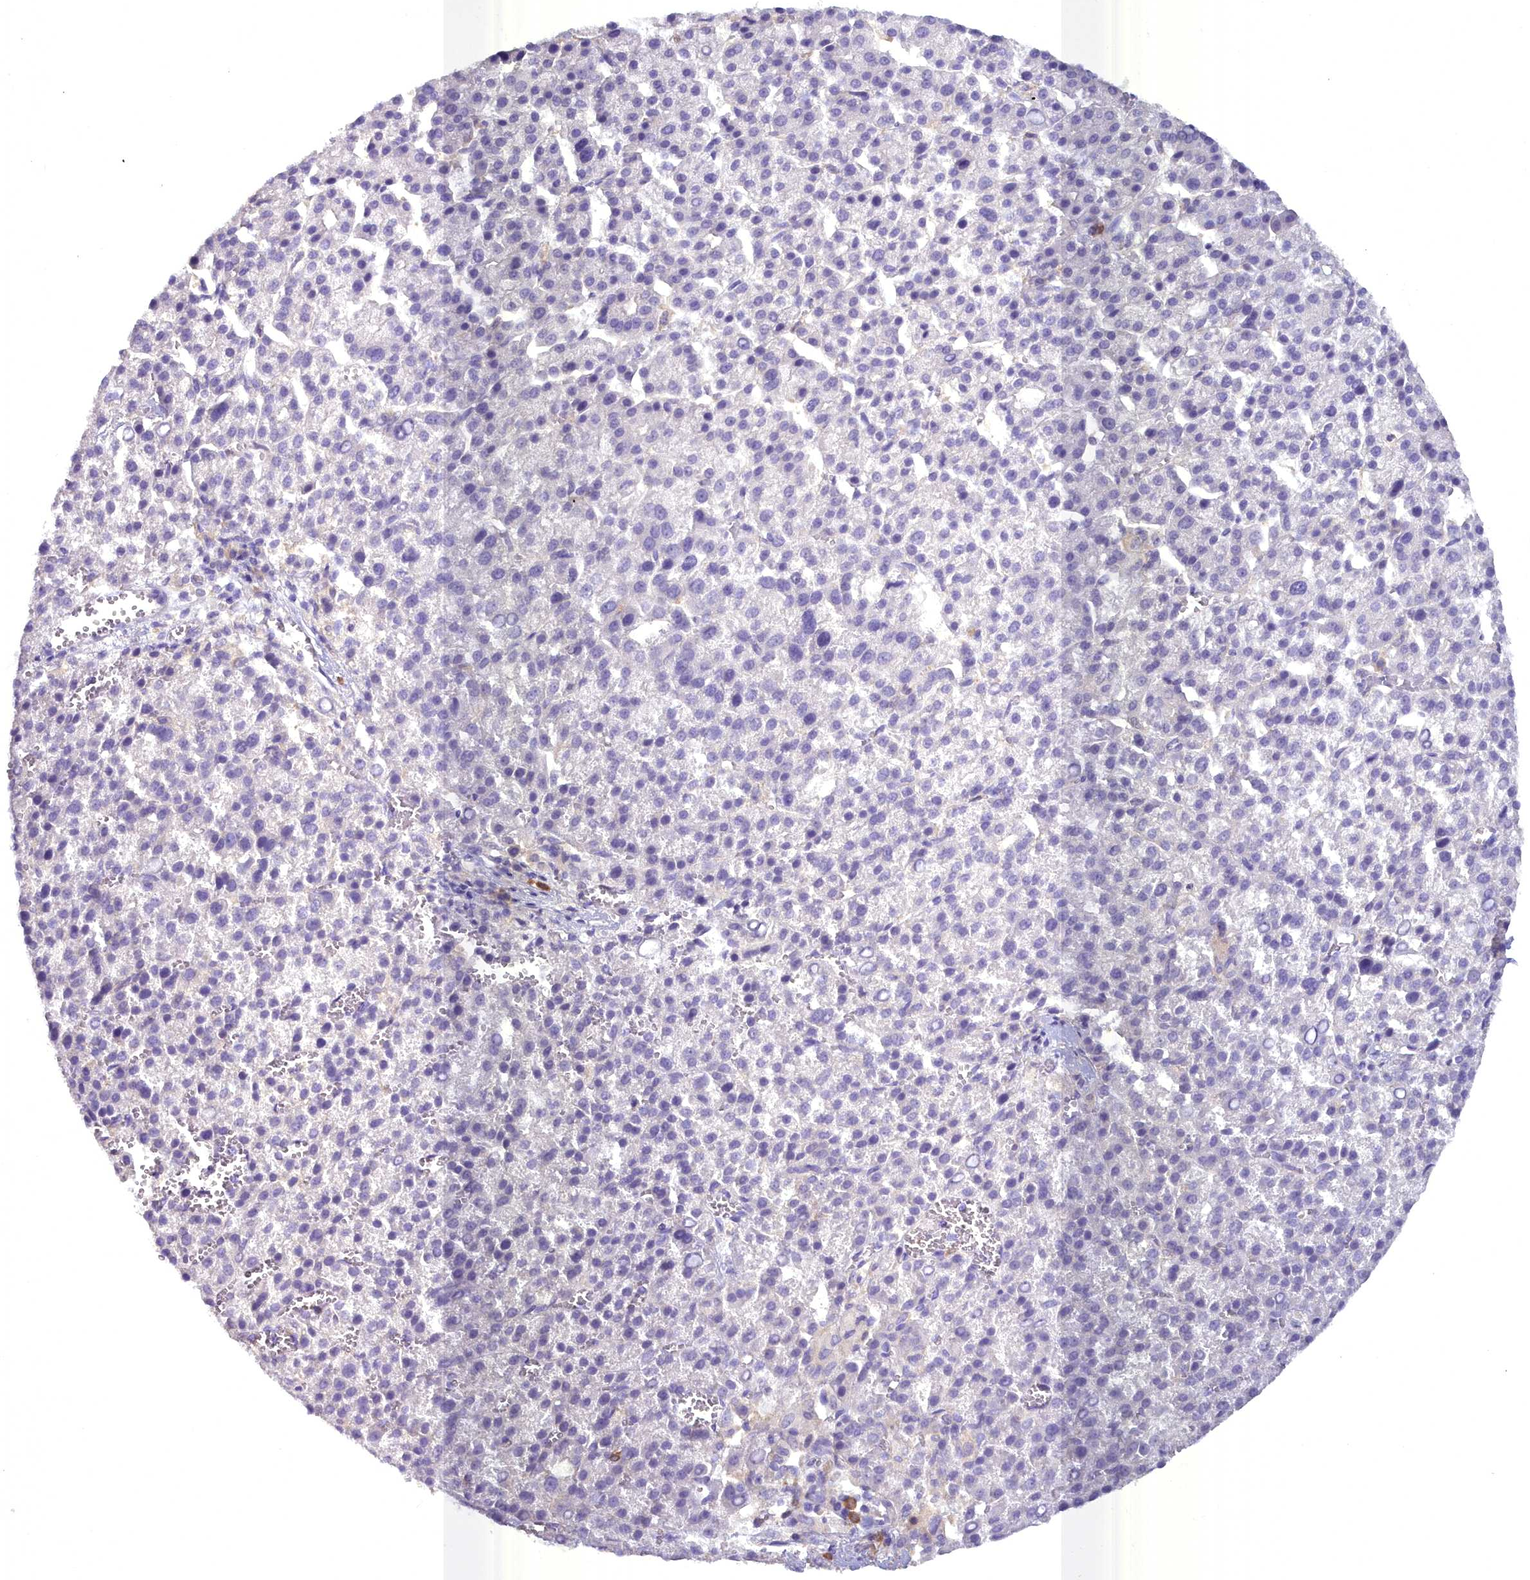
{"staining": {"intensity": "negative", "quantity": "none", "location": "none"}, "tissue": "liver cancer", "cell_type": "Tumor cells", "image_type": "cancer", "snomed": [{"axis": "morphology", "description": "Carcinoma, Hepatocellular, NOS"}, {"axis": "topography", "description": "Liver"}], "caption": "The photomicrograph shows no staining of tumor cells in liver cancer.", "gene": "BLNK", "patient": {"sex": "female", "age": 58}}